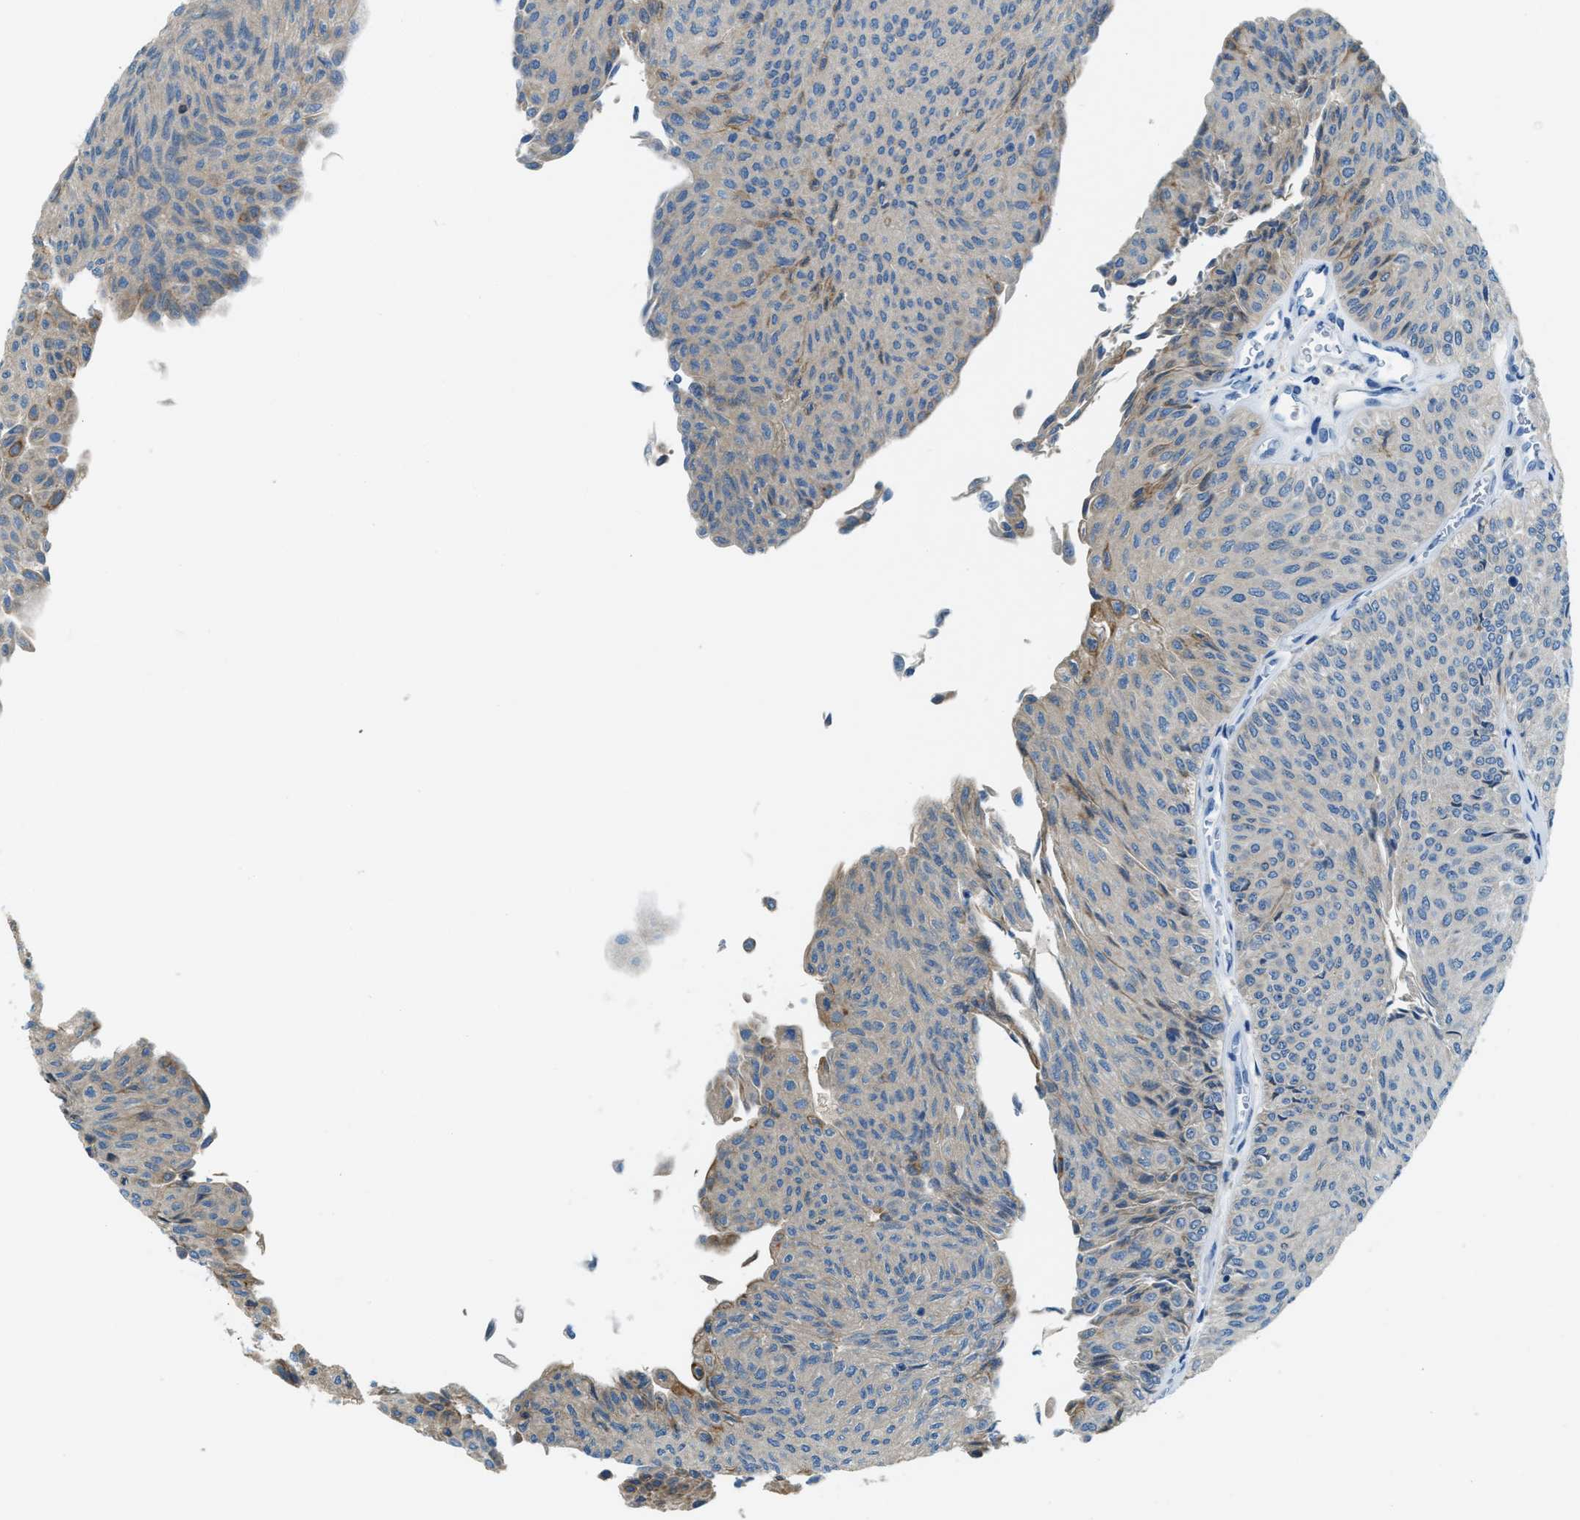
{"staining": {"intensity": "weak", "quantity": "<25%", "location": "cytoplasmic/membranous"}, "tissue": "urothelial cancer", "cell_type": "Tumor cells", "image_type": "cancer", "snomed": [{"axis": "morphology", "description": "Urothelial carcinoma, Low grade"}, {"axis": "topography", "description": "Urinary bladder"}], "caption": "Human urothelial carcinoma (low-grade) stained for a protein using immunohistochemistry (IHC) exhibits no positivity in tumor cells.", "gene": "MATCAP2", "patient": {"sex": "male", "age": 78}}